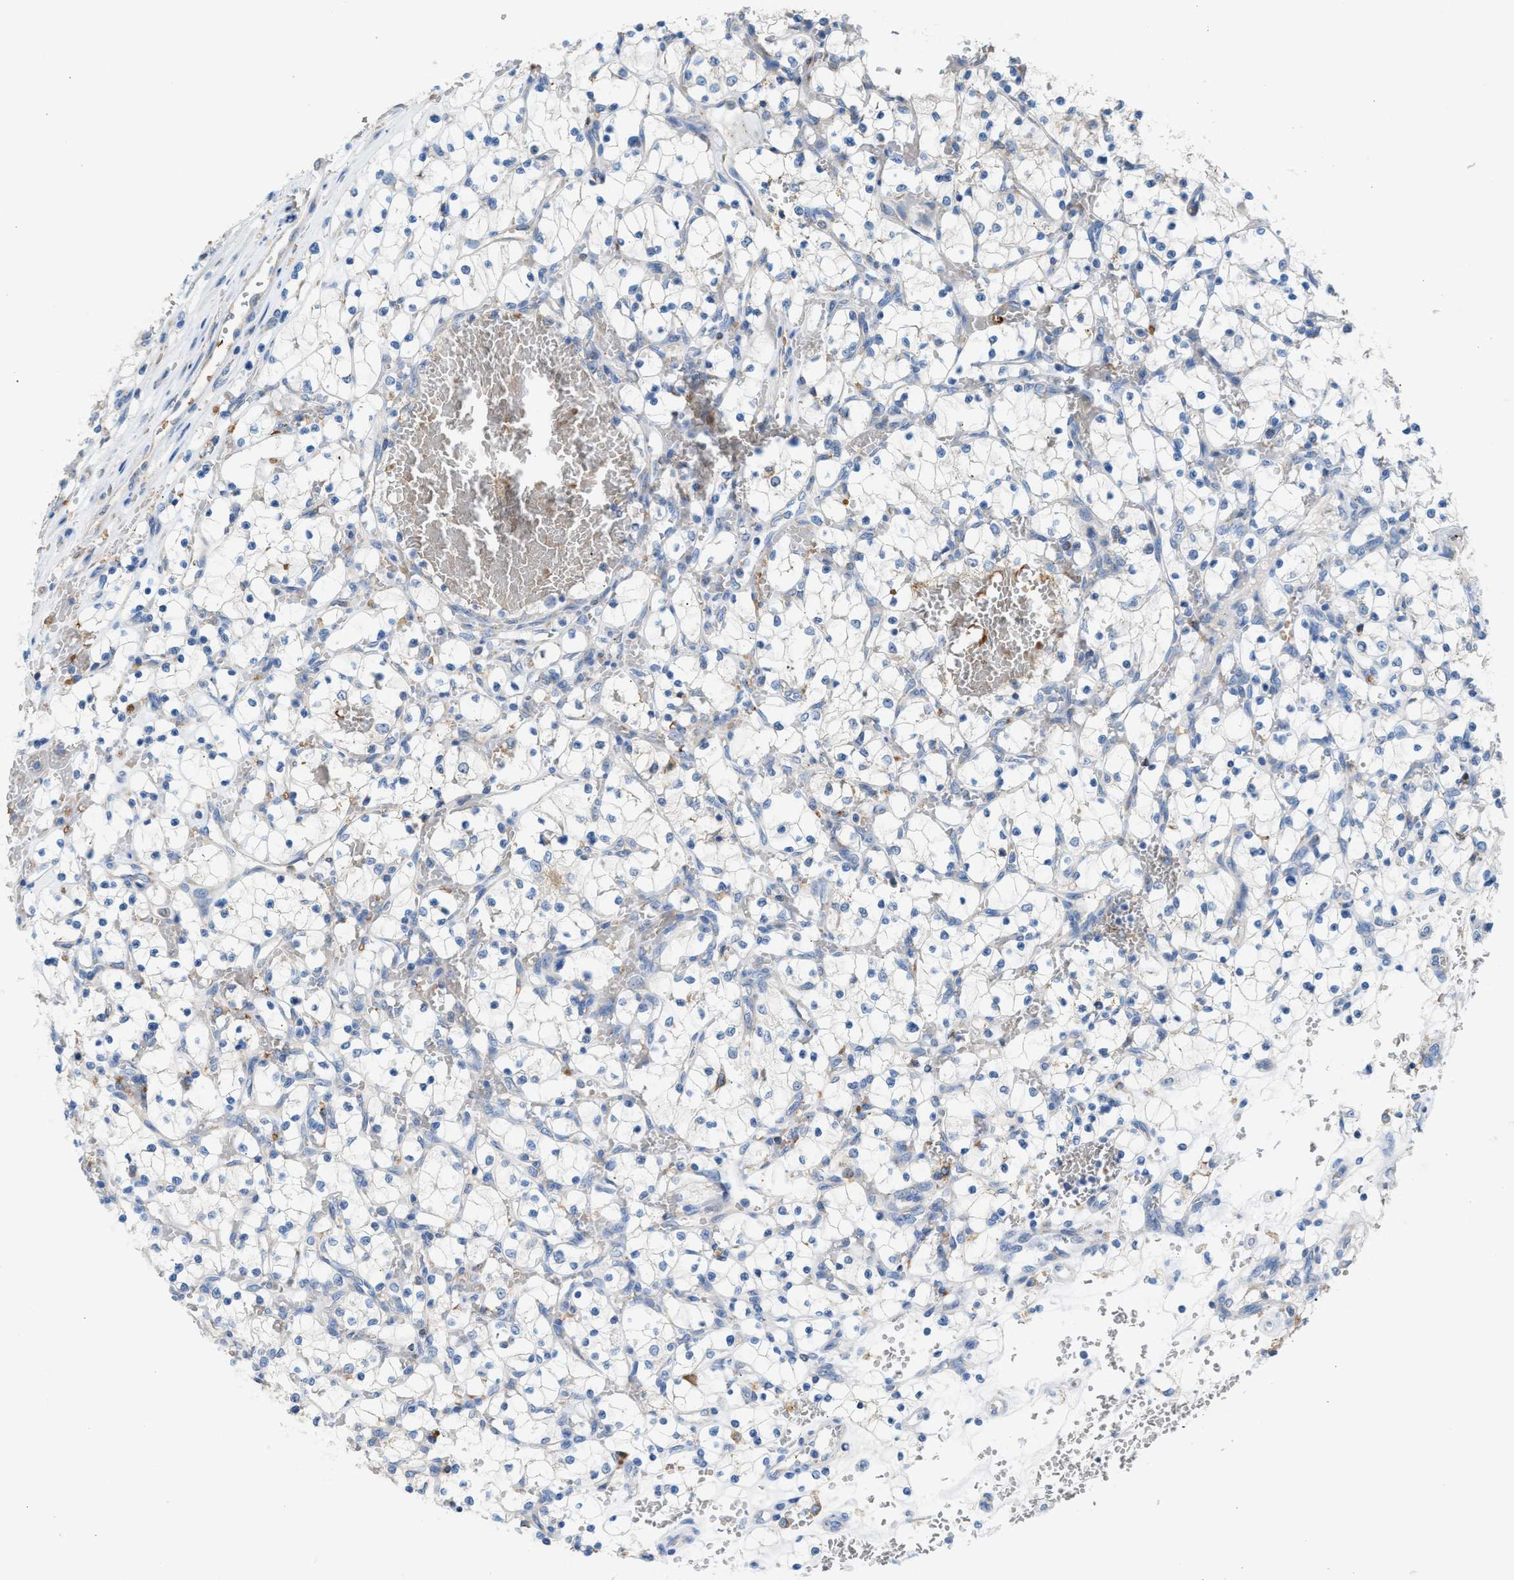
{"staining": {"intensity": "negative", "quantity": "none", "location": "none"}, "tissue": "renal cancer", "cell_type": "Tumor cells", "image_type": "cancer", "snomed": [{"axis": "morphology", "description": "Adenocarcinoma, NOS"}, {"axis": "topography", "description": "Kidney"}], "caption": "Photomicrograph shows no significant protein positivity in tumor cells of adenocarcinoma (renal). (DAB immunohistochemistry visualized using brightfield microscopy, high magnification).", "gene": "CA3", "patient": {"sex": "female", "age": 69}}